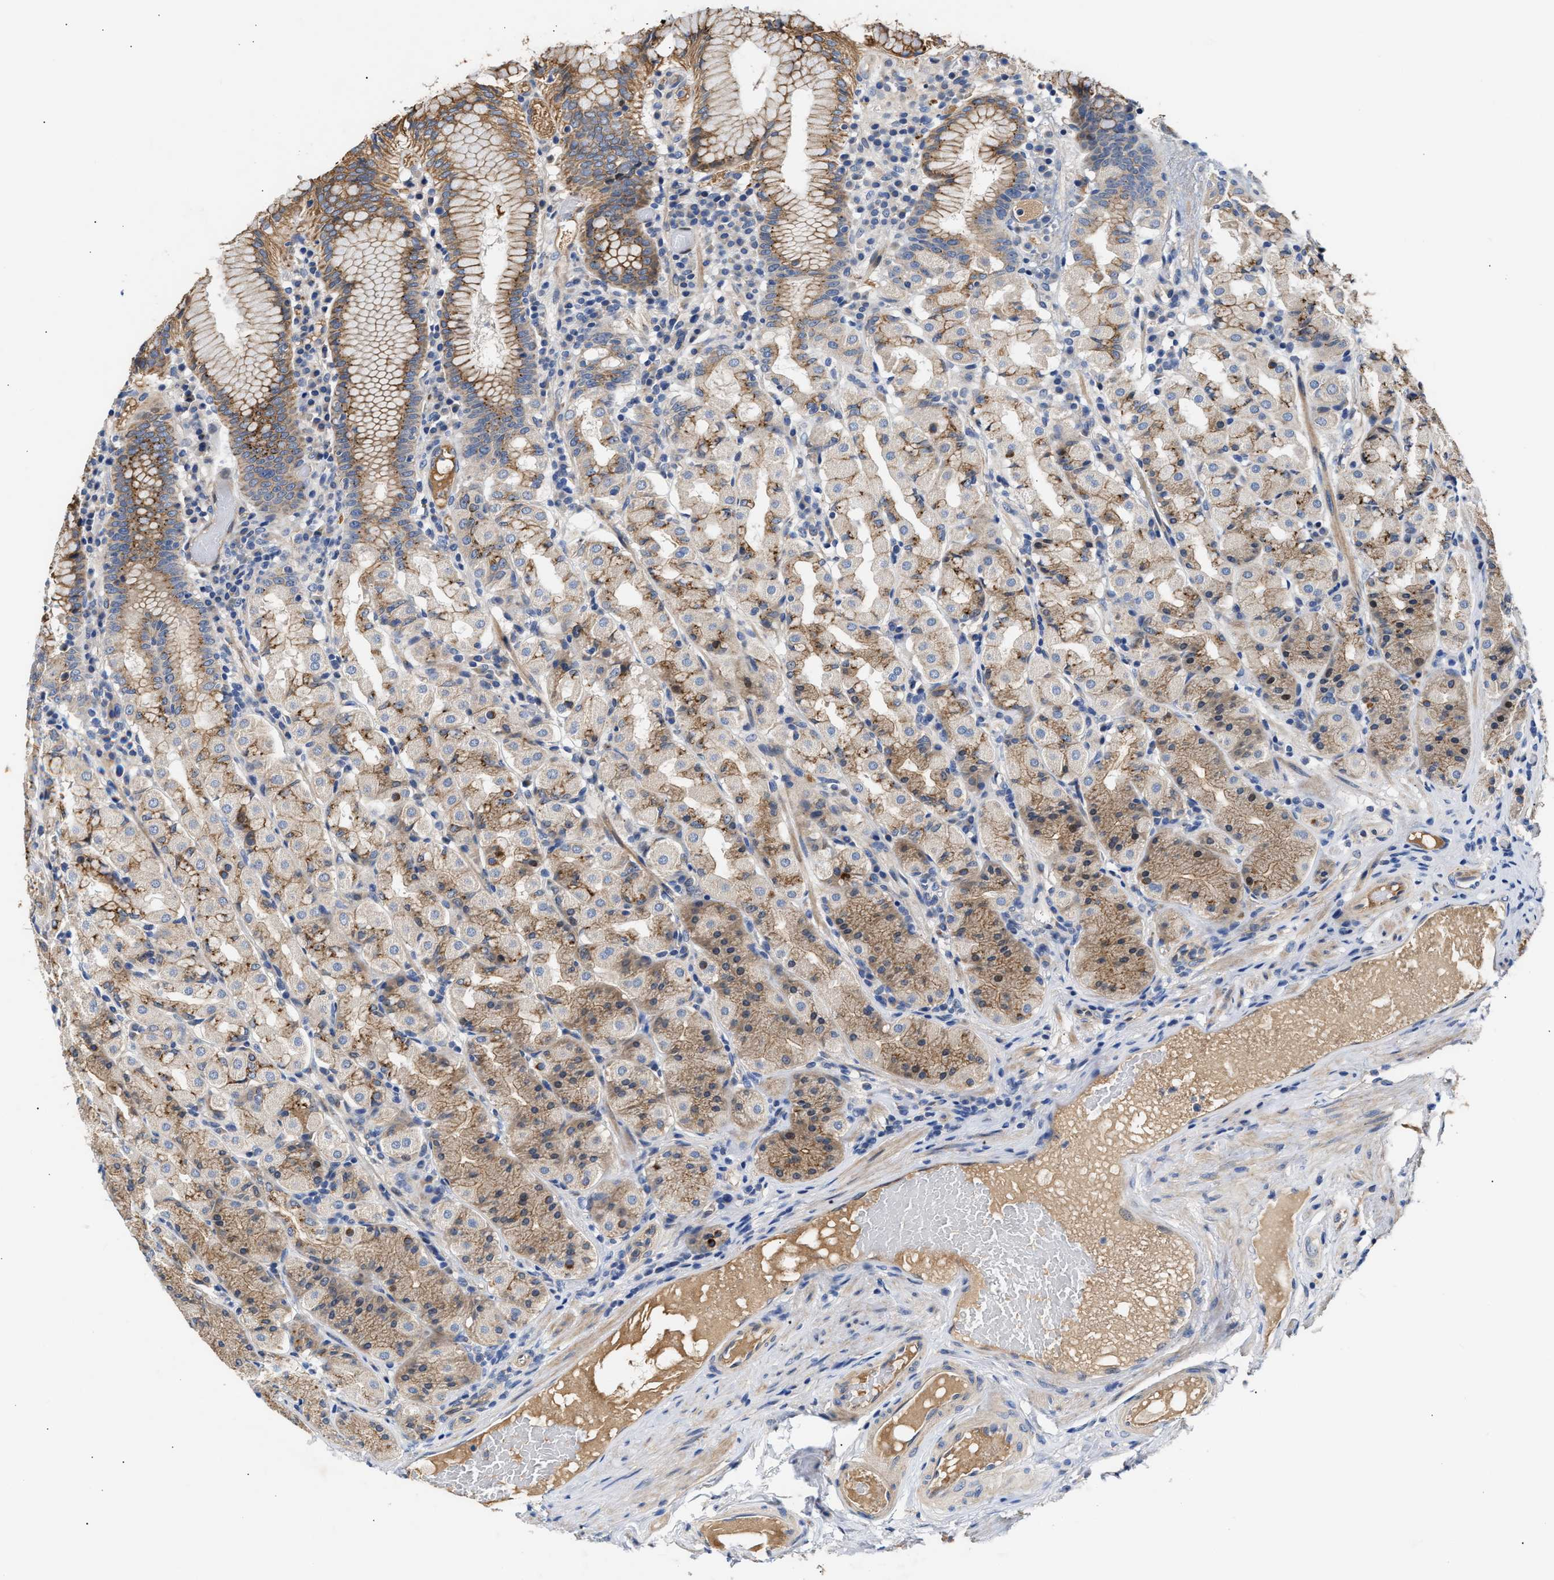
{"staining": {"intensity": "moderate", "quantity": "25%-75%", "location": "cytoplasmic/membranous"}, "tissue": "stomach", "cell_type": "Glandular cells", "image_type": "normal", "snomed": [{"axis": "morphology", "description": "Normal tissue, NOS"}, {"axis": "topography", "description": "Stomach"}, {"axis": "topography", "description": "Stomach, lower"}], "caption": "This is an image of IHC staining of benign stomach, which shows moderate positivity in the cytoplasmic/membranous of glandular cells.", "gene": "CCDC146", "patient": {"sex": "female", "age": 56}}